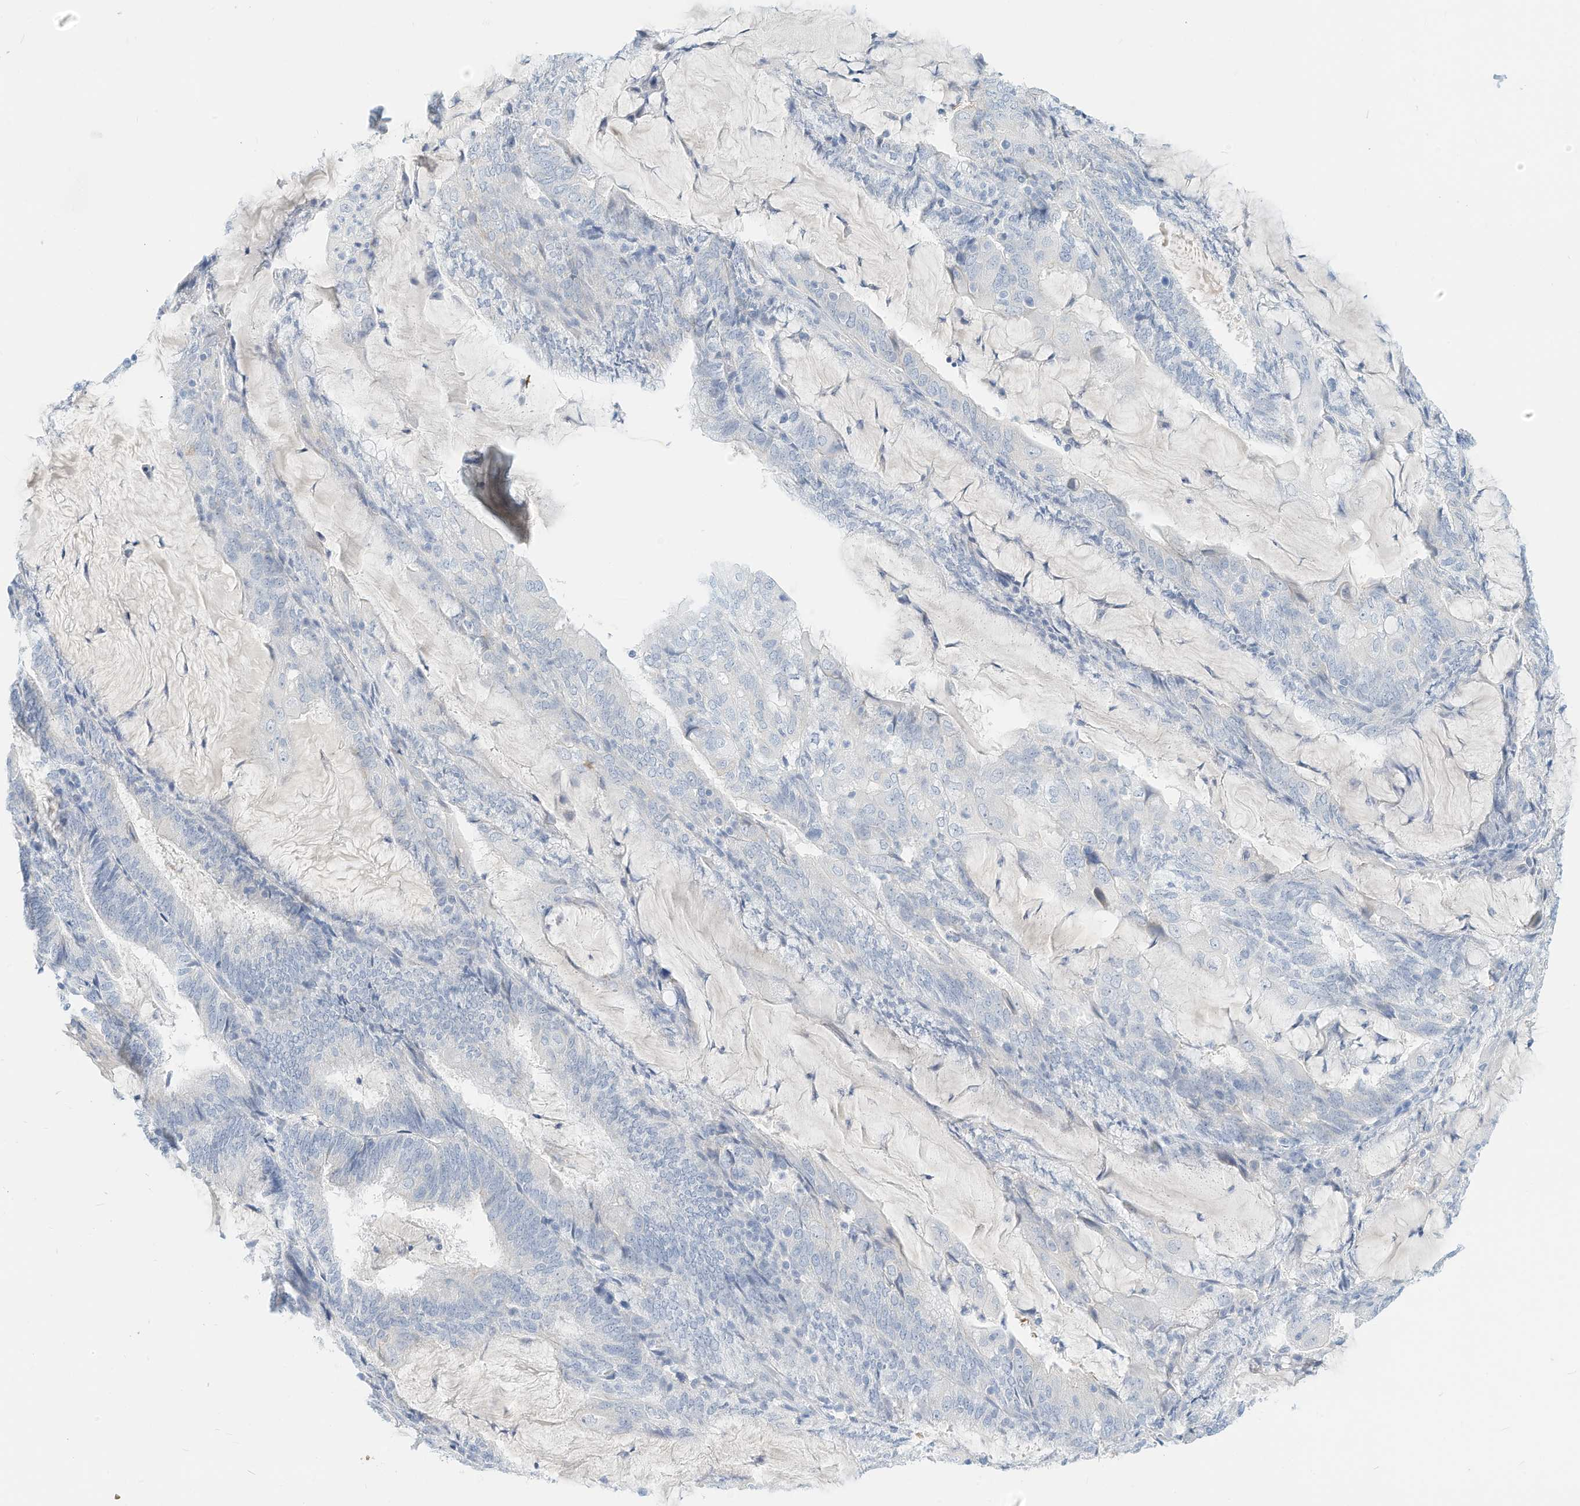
{"staining": {"intensity": "negative", "quantity": "none", "location": "none"}, "tissue": "endometrial cancer", "cell_type": "Tumor cells", "image_type": "cancer", "snomed": [{"axis": "morphology", "description": "Adenocarcinoma, NOS"}, {"axis": "topography", "description": "Endometrium"}], "caption": "This is a histopathology image of immunohistochemistry staining of endometrial cancer (adenocarcinoma), which shows no staining in tumor cells.", "gene": "SPOCD1", "patient": {"sex": "female", "age": 81}}